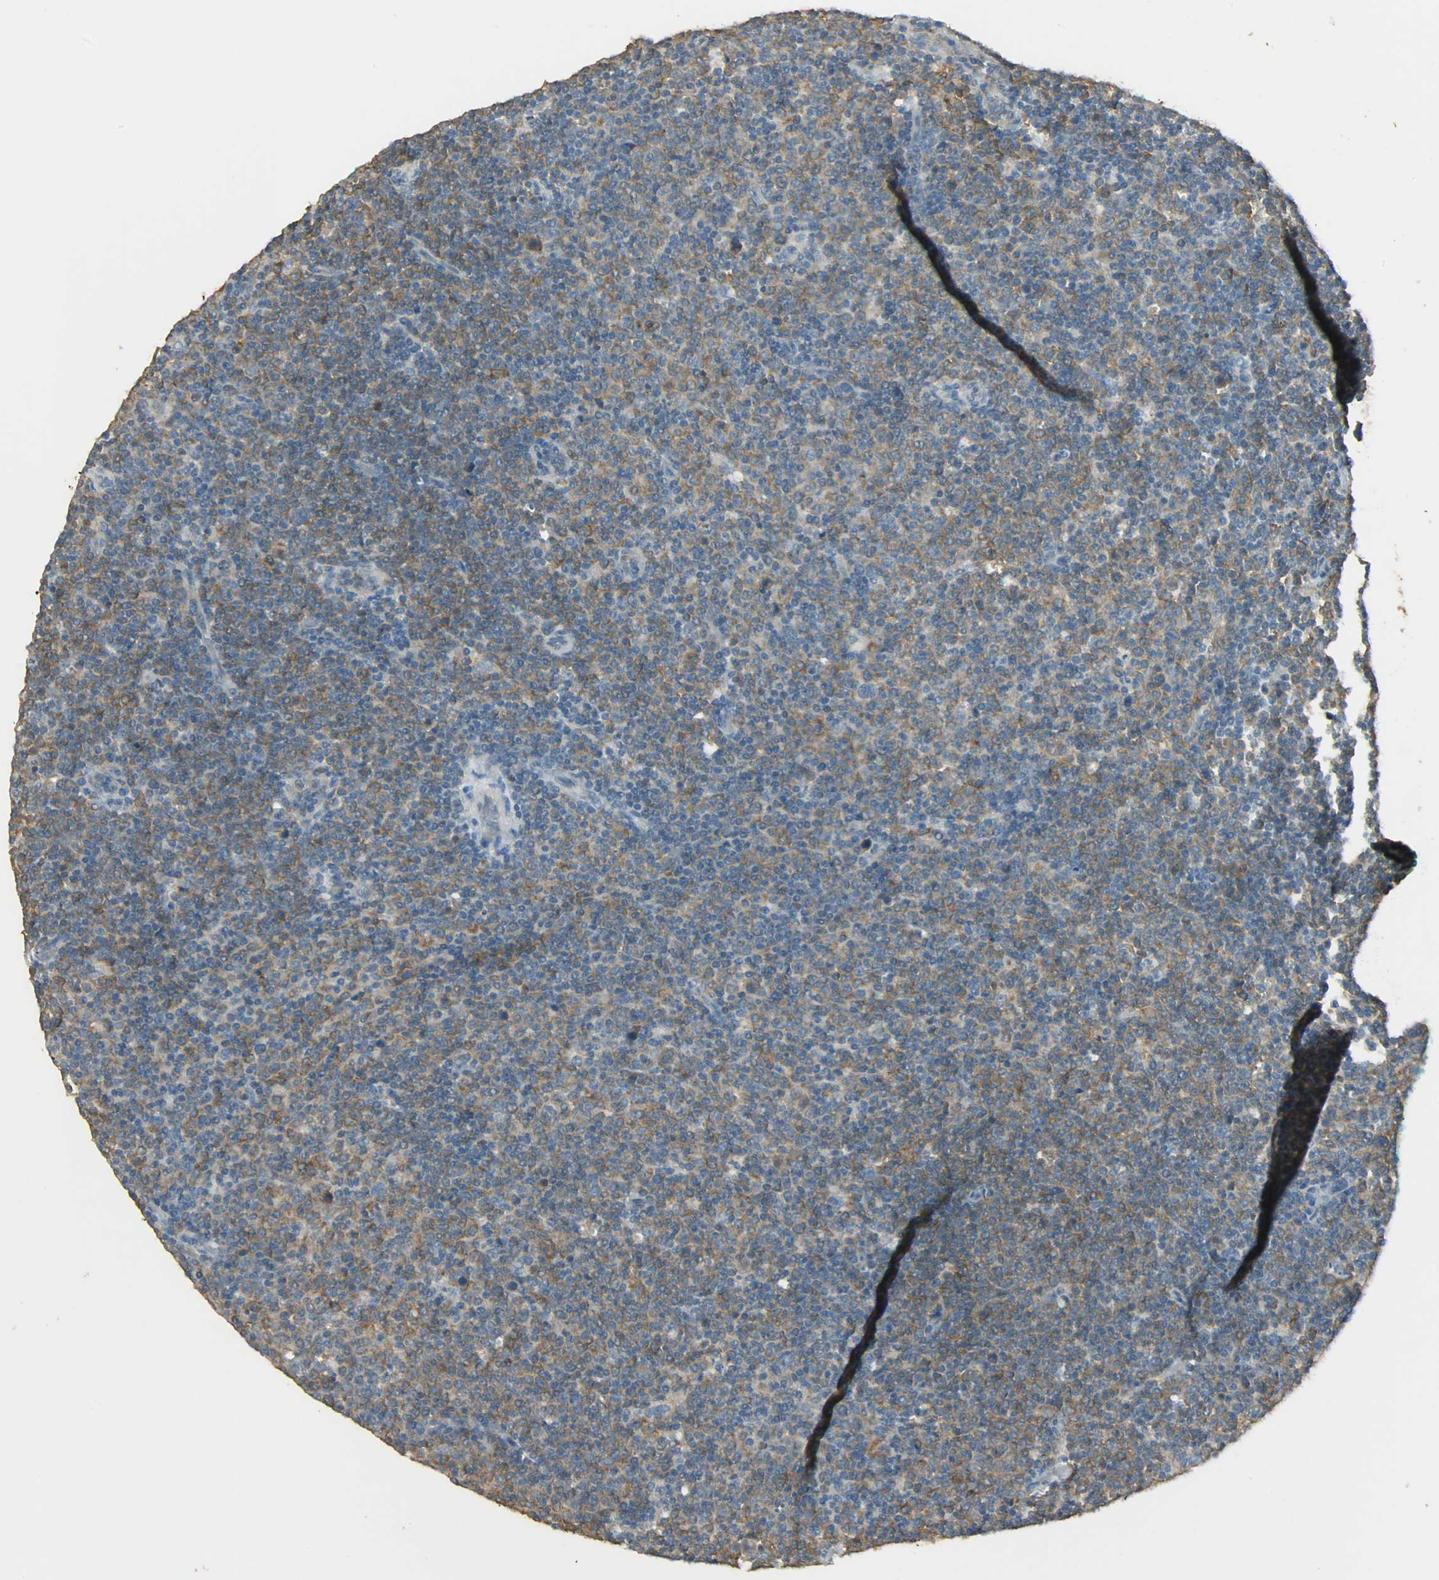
{"staining": {"intensity": "moderate", "quantity": ">75%", "location": "cytoplasmic/membranous"}, "tissue": "lymphoma", "cell_type": "Tumor cells", "image_type": "cancer", "snomed": [{"axis": "morphology", "description": "Malignant lymphoma, non-Hodgkin's type, Low grade"}, {"axis": "topography", "description": "Lymph node"}], "caption": "High-magnification brightfield microscopy of low-grade malignant lymphoma, non-Hodgkin's type stained with DAB (3,3'-diaminobenzidine) (brown) and counterstained with hematoxylin (blue). tumor cells exhibit moderate cytoplasmic/membranous positivity is seen in about>75% of cells. The protein of interest is stained brown, and the nuclei are stained in blue (DAB (3,3'-diaminobenzidine) IHC with brightfield microscopy, high magnification).", "gene": "PRMT5", "patient": {"sex": "male", "age": 70}}